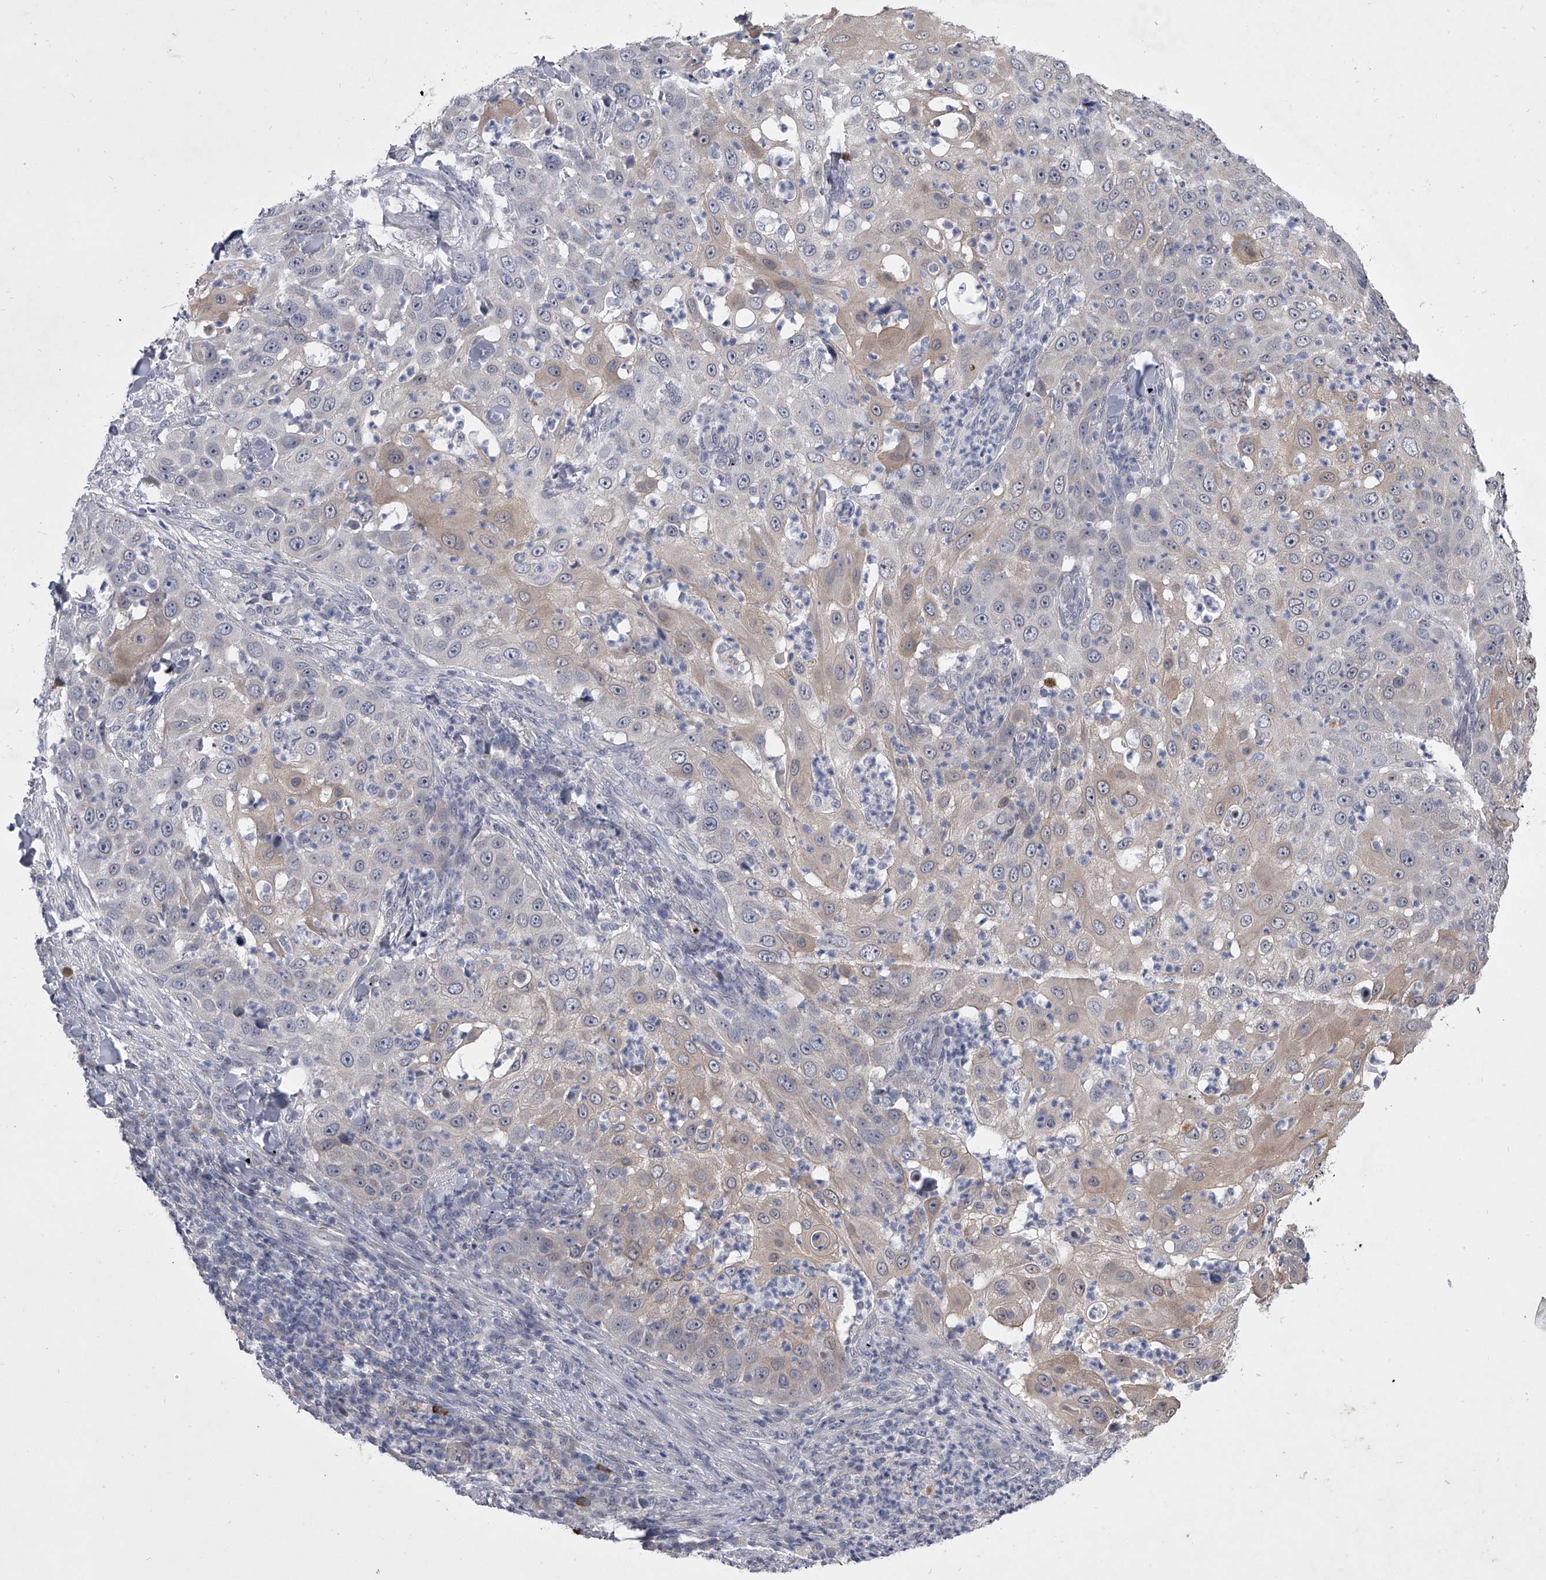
{"staining": {"intensity": "weak", "quantity": "<25%", "location": "cytoplasmic/membranous"}, "tissue": "skin cancer", "cell_type": "Tumor cells", "image_type": "cancer", "snomed": [{"axis": "morphology", "description": "Squamous cell carcinoma, NOS"}, {"axis": "topography", "description": "Skin"}], "caption": "An immunohistochemistry (IHC) photomicrograph of skin squamous cell carcinoma is shown. There is no staining in tumor cells of skin squamous cell carcinoma.", "gene": "HEATR6", "patient": {"sex": "female", "age": 44}}